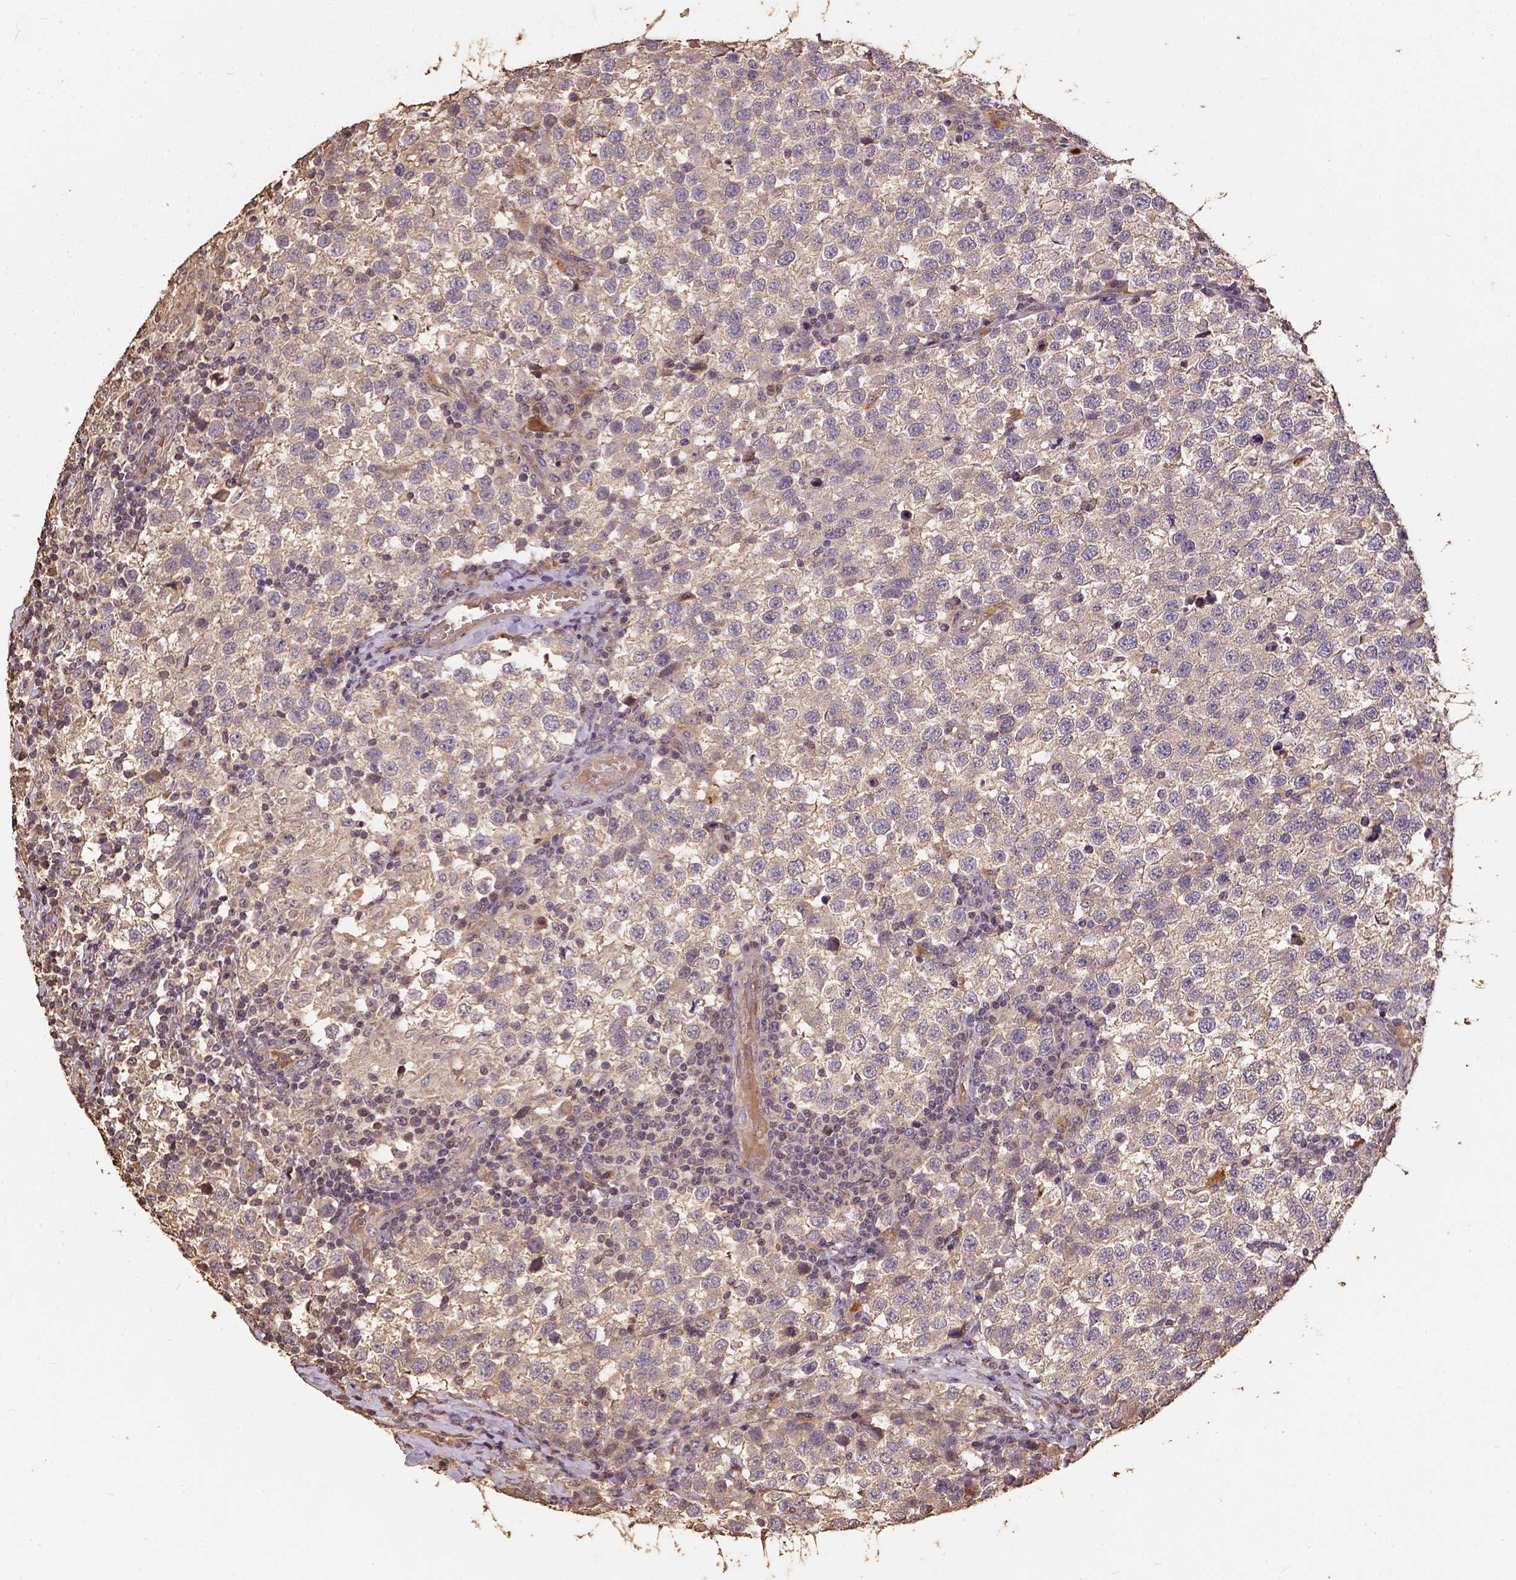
{"staining": {"intensity": "weak", "quantity": ">75%", "location": "cytoplasmic/membranous"}, "tissue": "testis cancer", "cell_type": "Tumor cells", "image_type": "cancer", "snomed": [{"axis": "morphology", "description": "Seminoma, NOS"}, {"axis": "topography", "description": "Testis"}], "caption": "Seminoma (testis) stained with IHC shows weak cytoplasmic/membranous expression in approximately >75% of tumor cells. The protein of interest is shown in brown color, while the nuclei are stained blue.", "gene": "ATP1B3", "patient": {"sex": "male", "age": 34}}